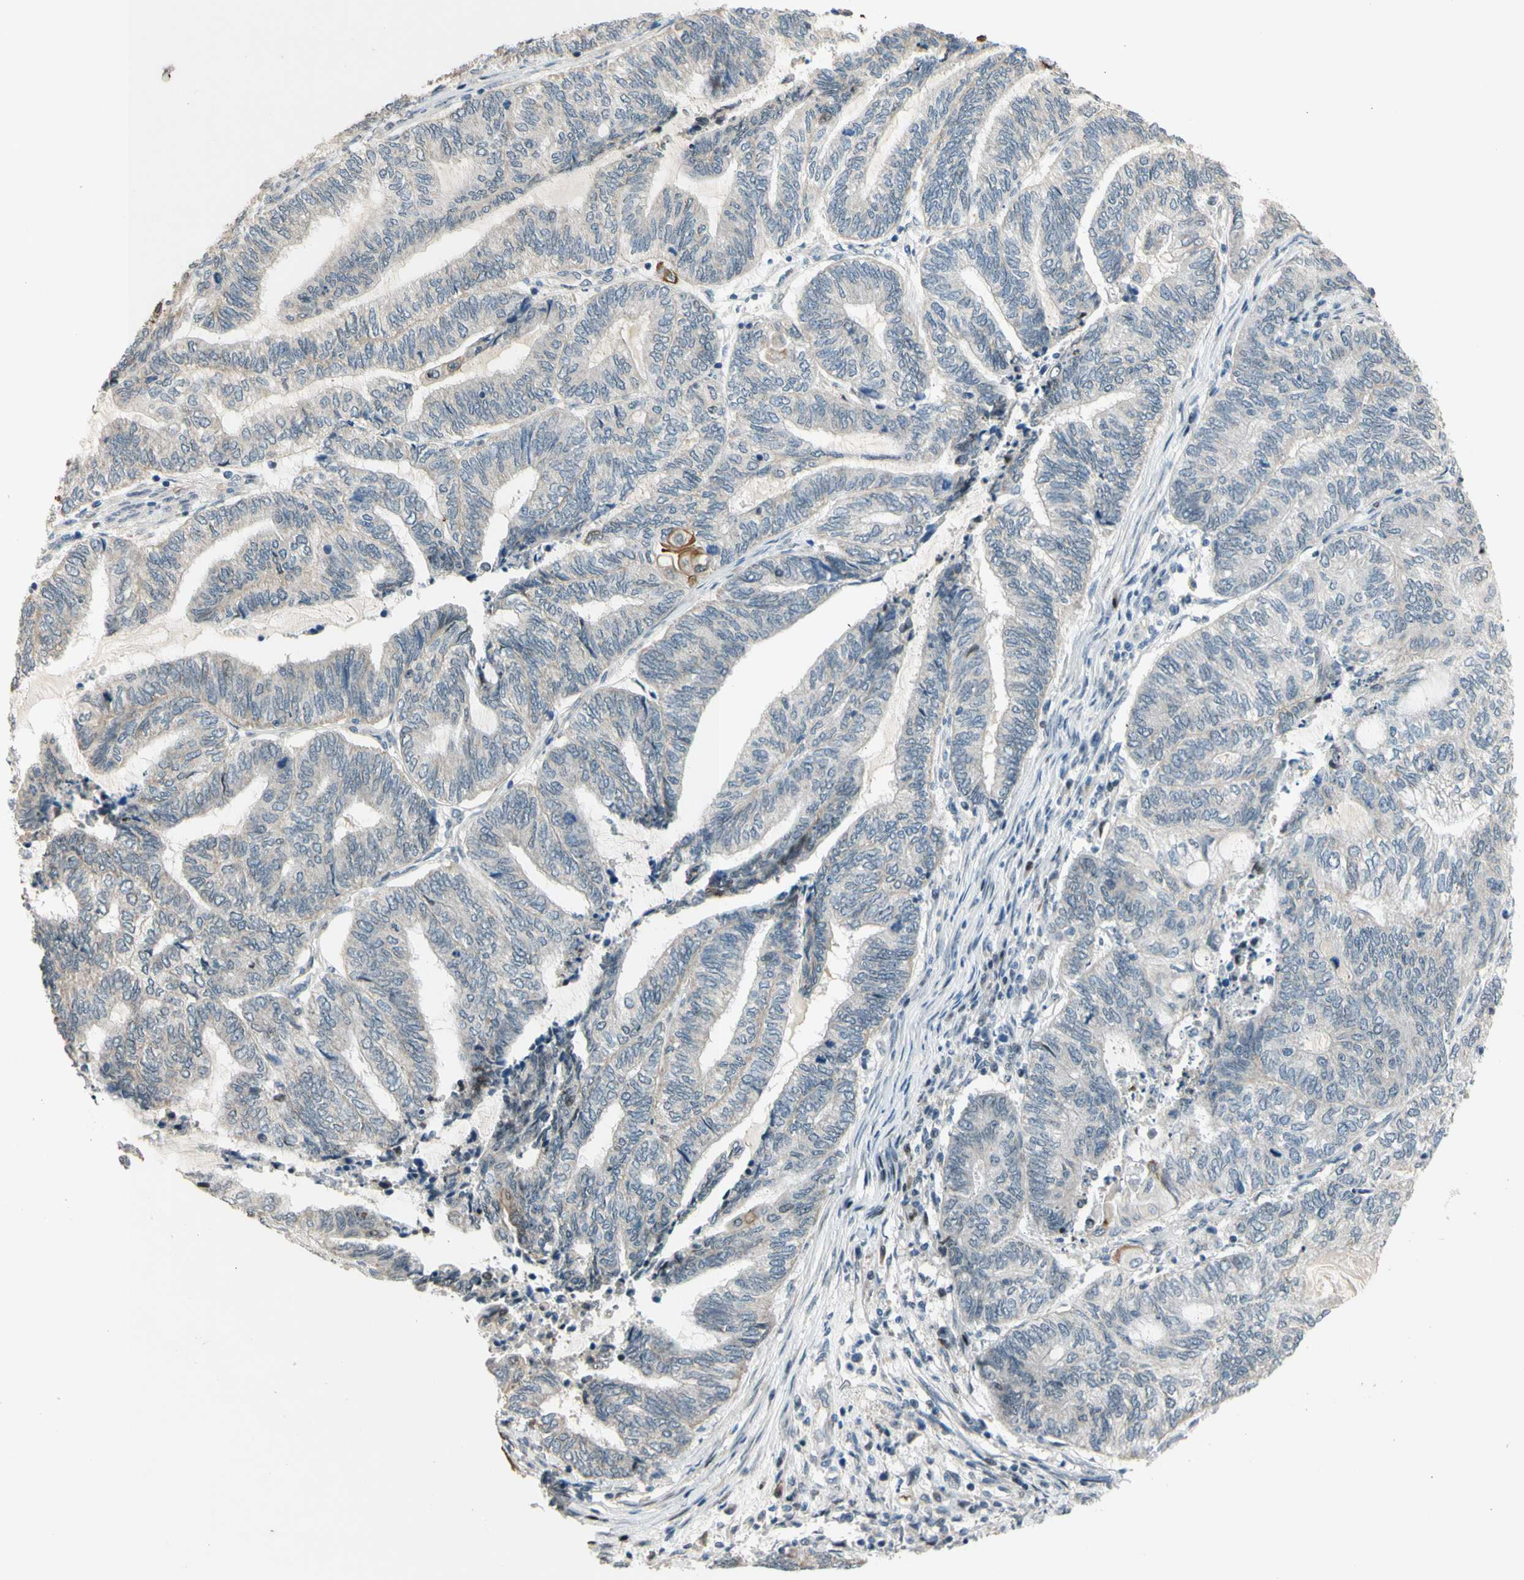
{"staining": {"intensity": "moderate", "quantity": "<25%", "location": "nuclear"}, "tissue": "endometrial cancer", "cell_type": "Tumor cells", "image_type": "cancer", "snomed": [{"axis": "morphology", "description": "Adenocarcinoma, NOS"}, {"axis": "topography", "description": "Uterus"}, {"axis": "topography", "description": "Endometrium"}], "caption": "Endometrial cancer was stained to show a protein in brown. There is low levels of moderate nuclear expression in approximately <25% of tumor cells. The protein of interest is shown in brown color, while the nuclei are stained blue.", "gene": "ZNF184", "patient": {"sex": "female", "age": 70}}